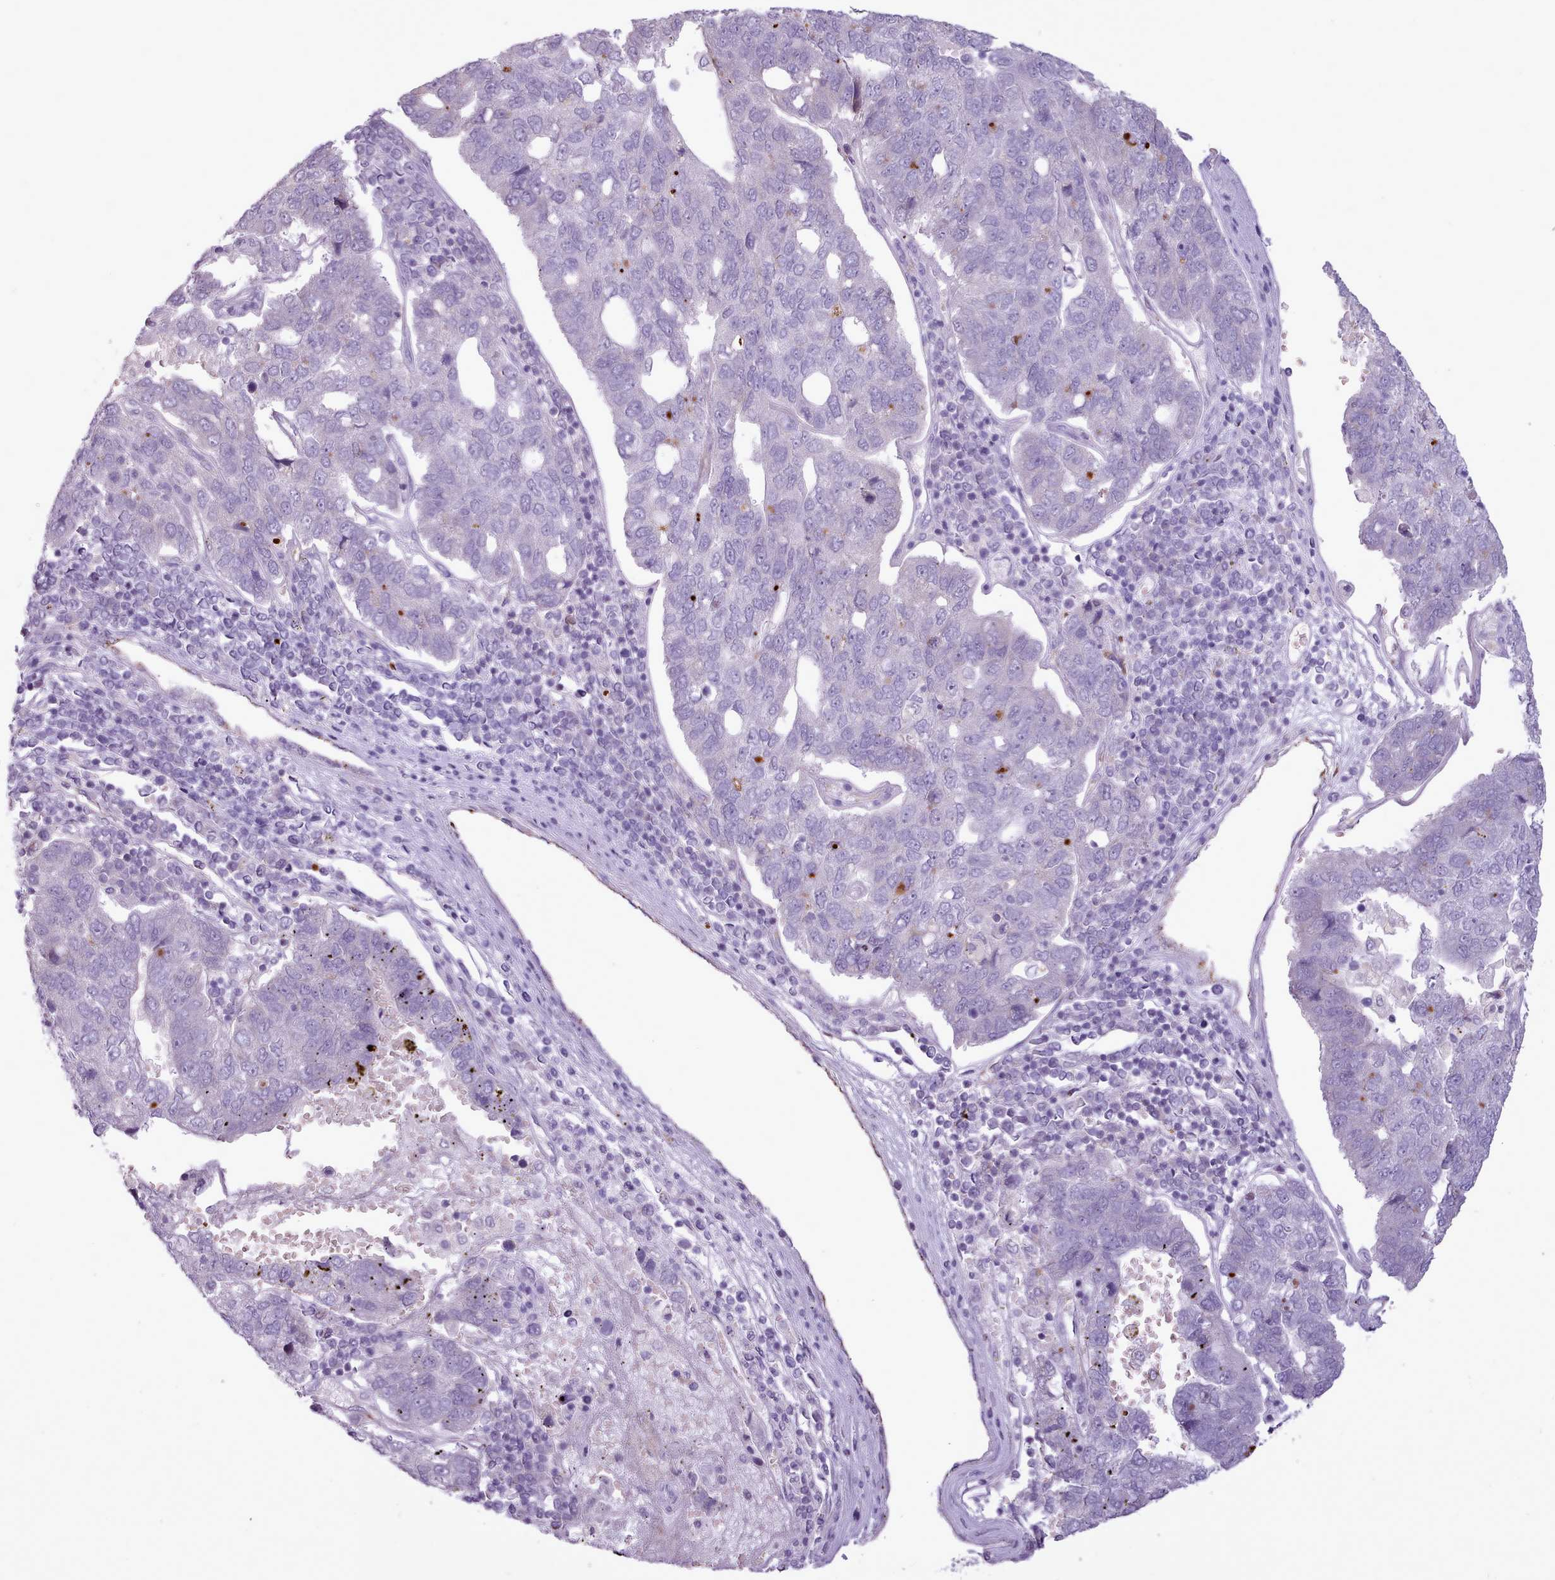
{"staining": {"intensity": "negative", "quantity": "none", "location": "none"}, "tissue": "pancreatic cancer", "cell_type": "Tumor cells", "image_type": "cancer", "snomed": [{"axis": "morphology", "description": "Adenocarcinoma, NOS"}, {"axis": "topography", "description": "Pancreas"}], "caption": "A histopathology image of human pancreatic cancer (adenocarcinoma) is negative for staining in tumor cells.", "gene": "ATRAID", "patient": {"sex": "female", "age": 61}}